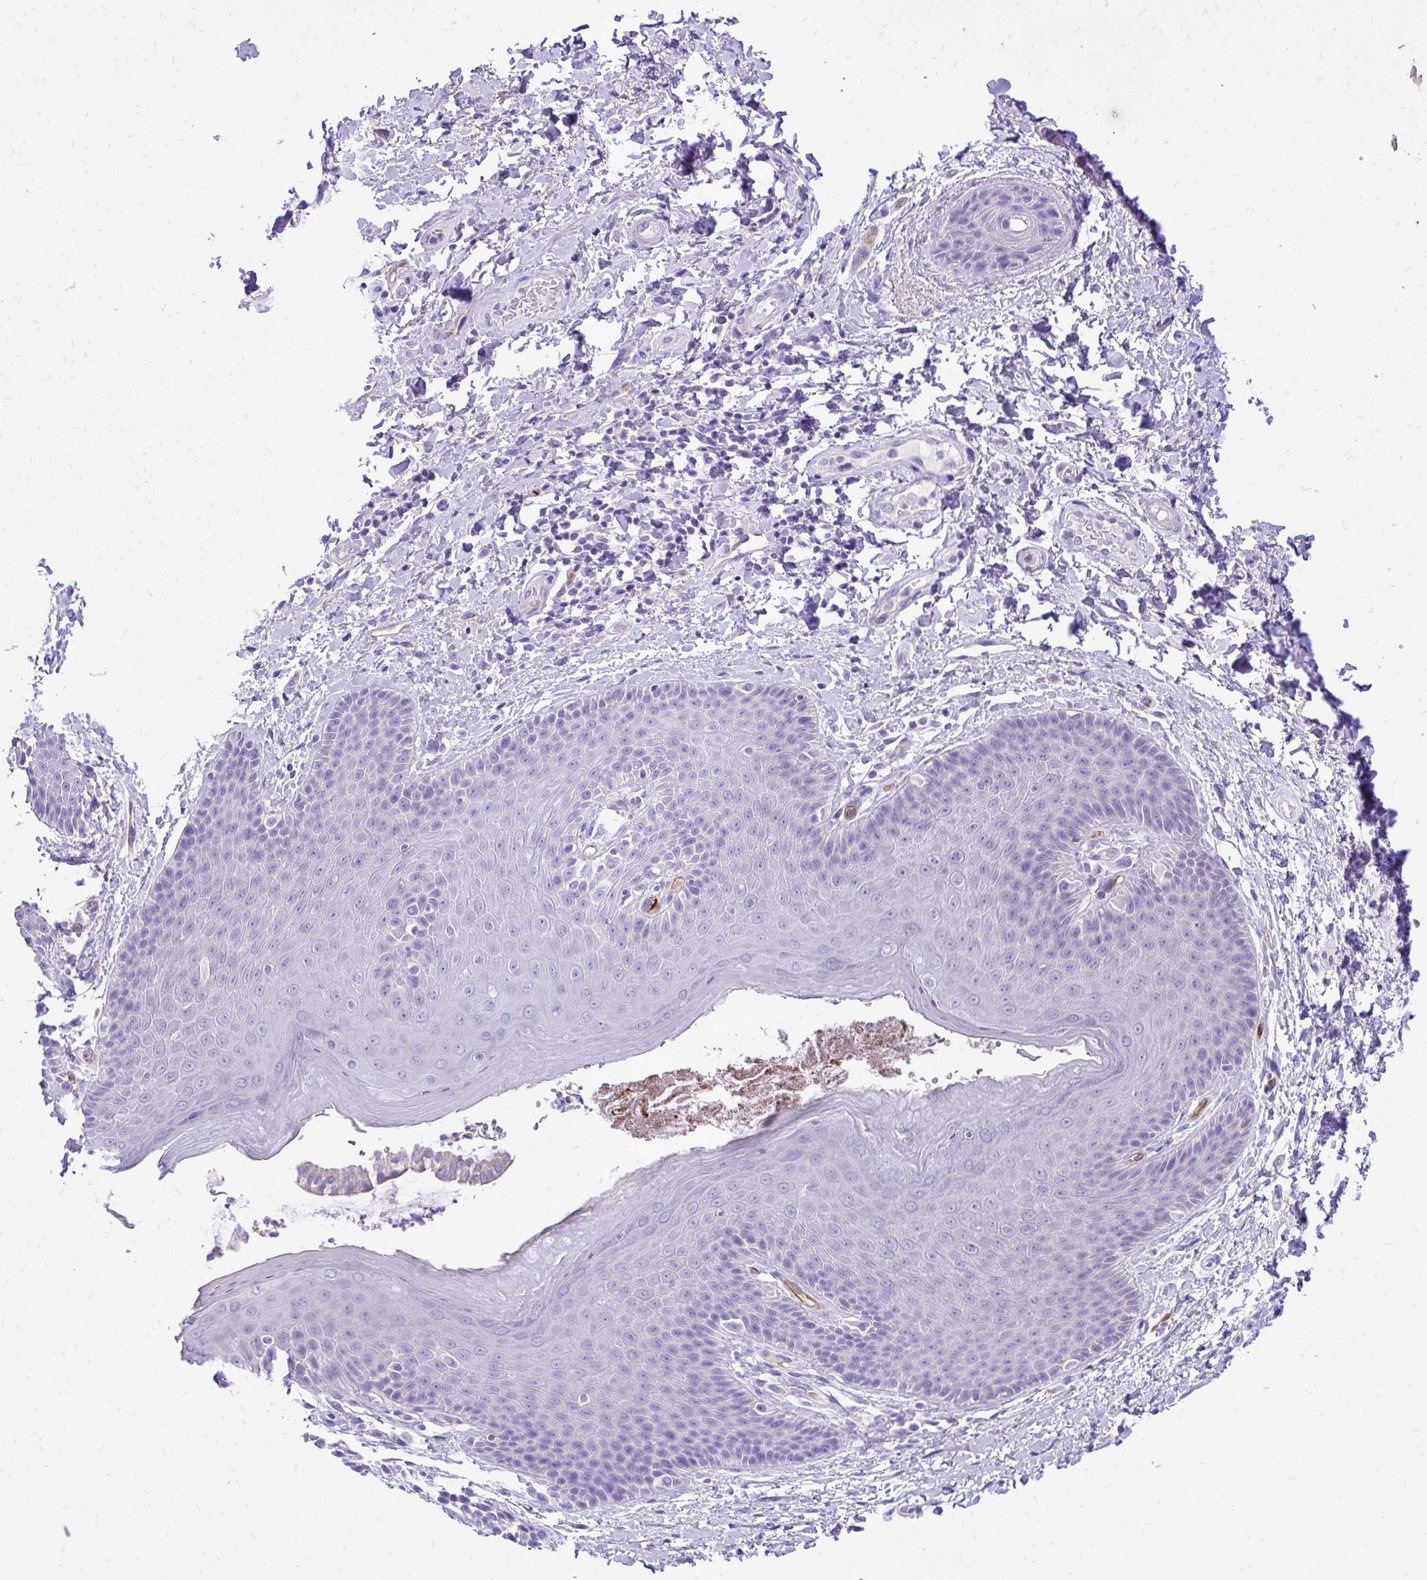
{"staining": {"intensity": "negative", "quantity": "none", "location": "none"}, "tissue": "skin", "cell_type": "Epidermal cells", "image_type": "normal", "snomed": [{"axis": "morphology", "description": "Normal tissue, NOS"}, {"axis": "topography", "description": "Anal"}, {"axis": "topography", "description": "Peripheral nerve tissue"}], "caption": "IHC photomicrograph of benign skin: human skin stained with DAB exhibits no significant protein positivity in epidermal cells.", "gene": "PELI3", "patient": {"sex": "male", "age": 51}}